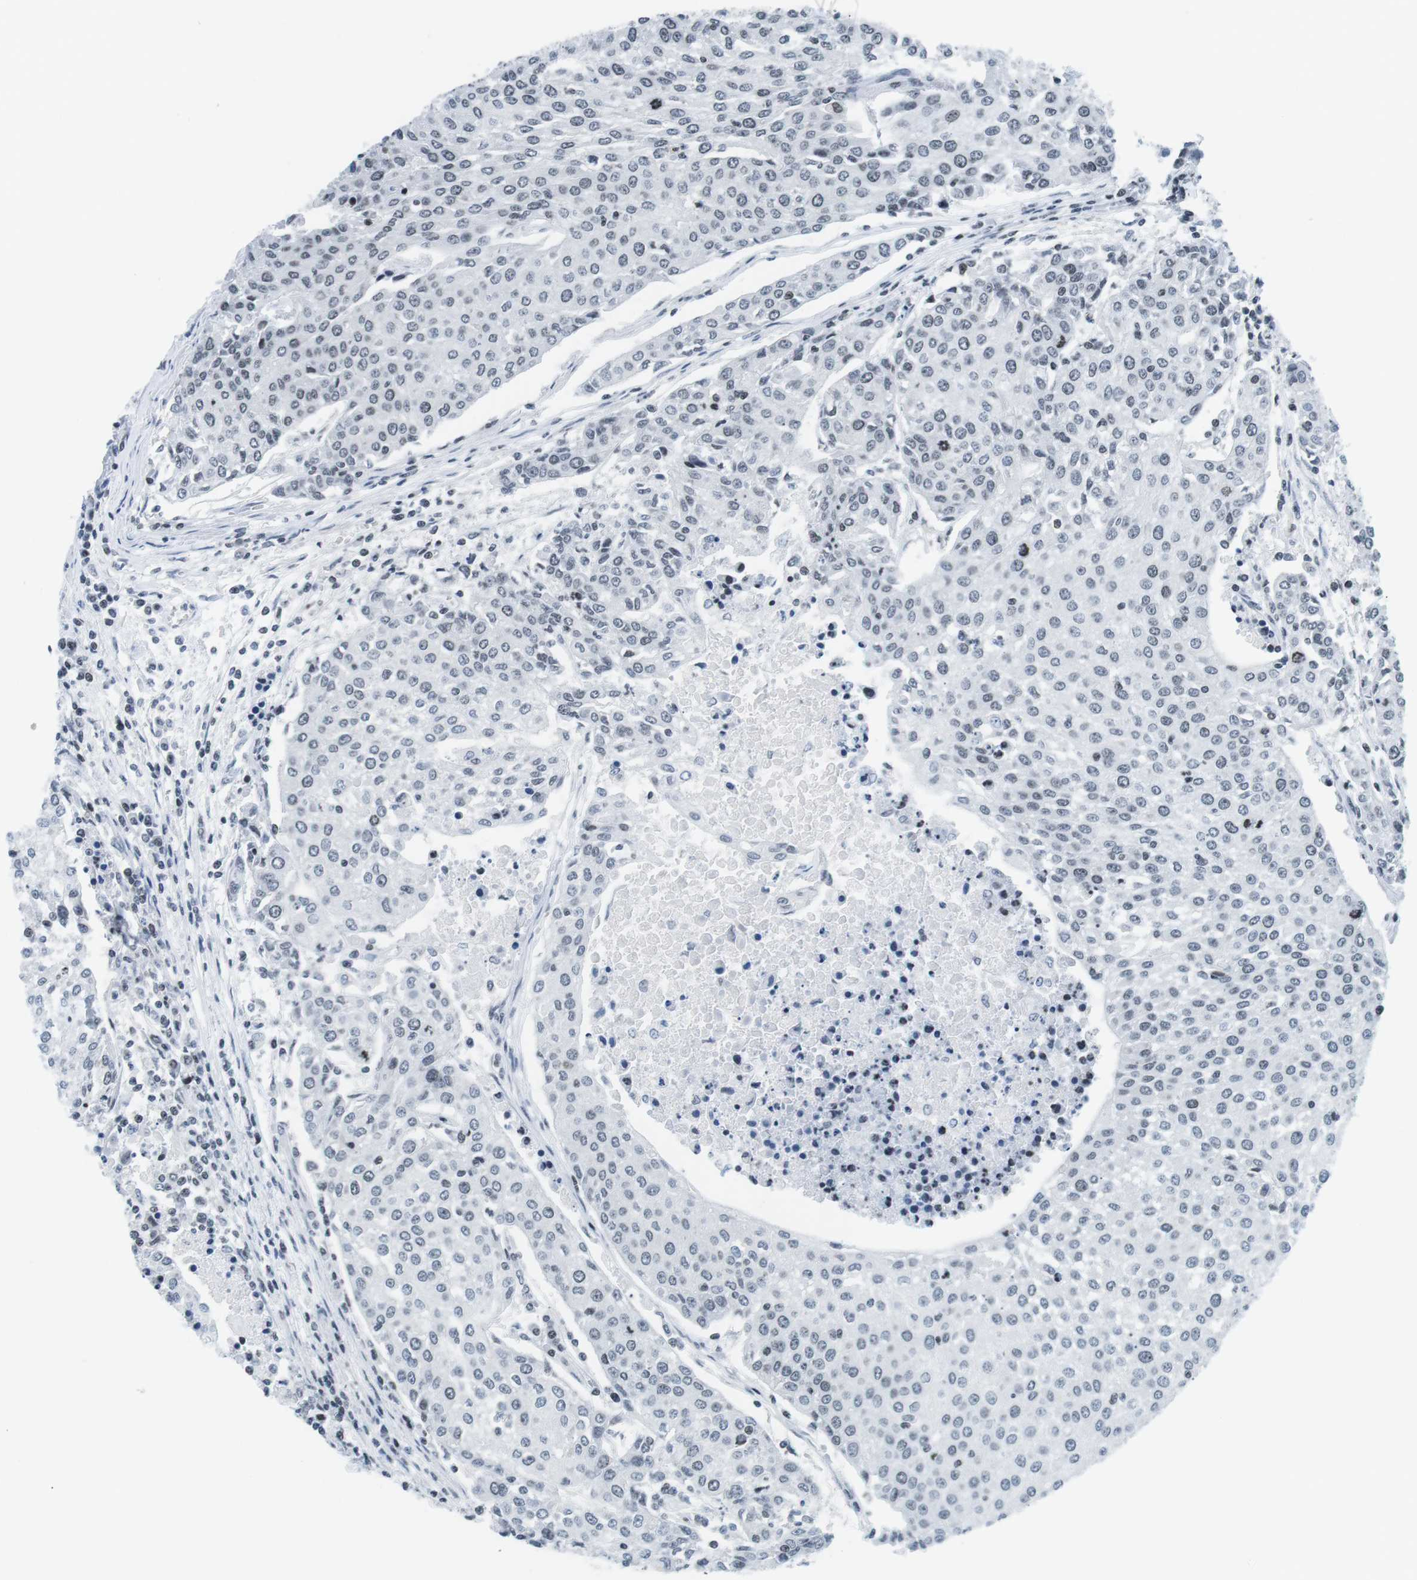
{"staining": {"intensity": "negative", "quantity": "none", "location": "none"}, "tissue": "urothelial cancer", "cell_type": "Tumor cells", "image_type": "cancer", "snomed": [{"axis": "morphology", "description": "Urothelial carcinoma, High grade"}, {"axis": "topography", "description": "Urinary bladder"}], "caption": "Immunohistochemical staining of human urothelial cancer exhibits no significant positivity in tumor cells.", "gene": "E2F2", "patient": {"sex": "female", "age": 85}}